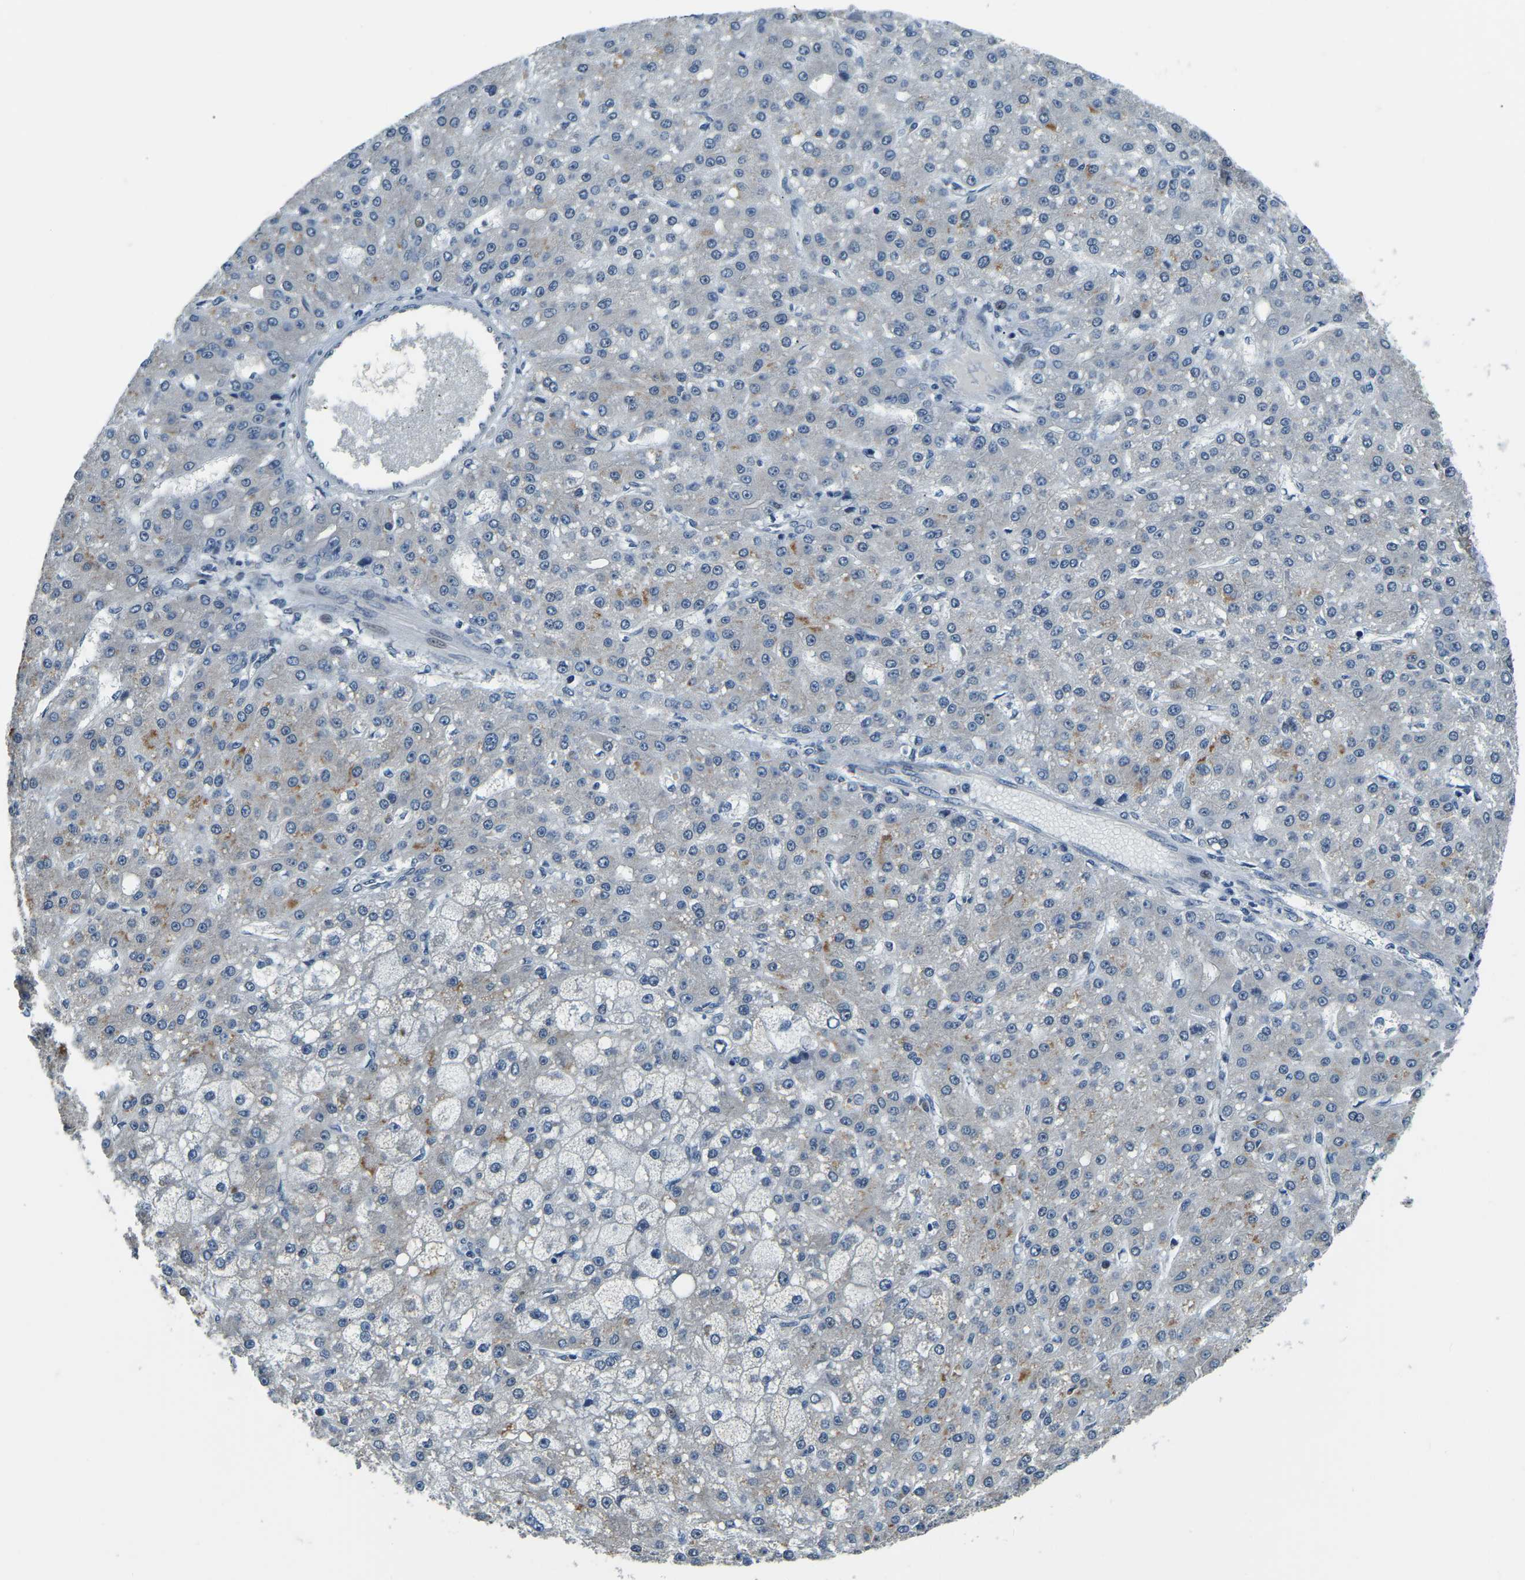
{"staining": {"intensity": "moderate", "quantity": "<25%", "location": "cytoplasmic/membranous"}, "tissue": "liver cancer", "cell_type": "Tumor cells", "image_type": "cancer", "snomed": [{"axis": "morphology", "description": "Carcinoma, Hepatocellular, NOS"}, {"axis": "topography", "description": "Liver"}], "caption": "Immunohistochemical staining of liver cancer exhibits moderate cytoplasmic/membranous protein positivity in approximately <25% of tumor cells.", "gene": "ING2", "patient": {"sex": "male", "age": 67}}